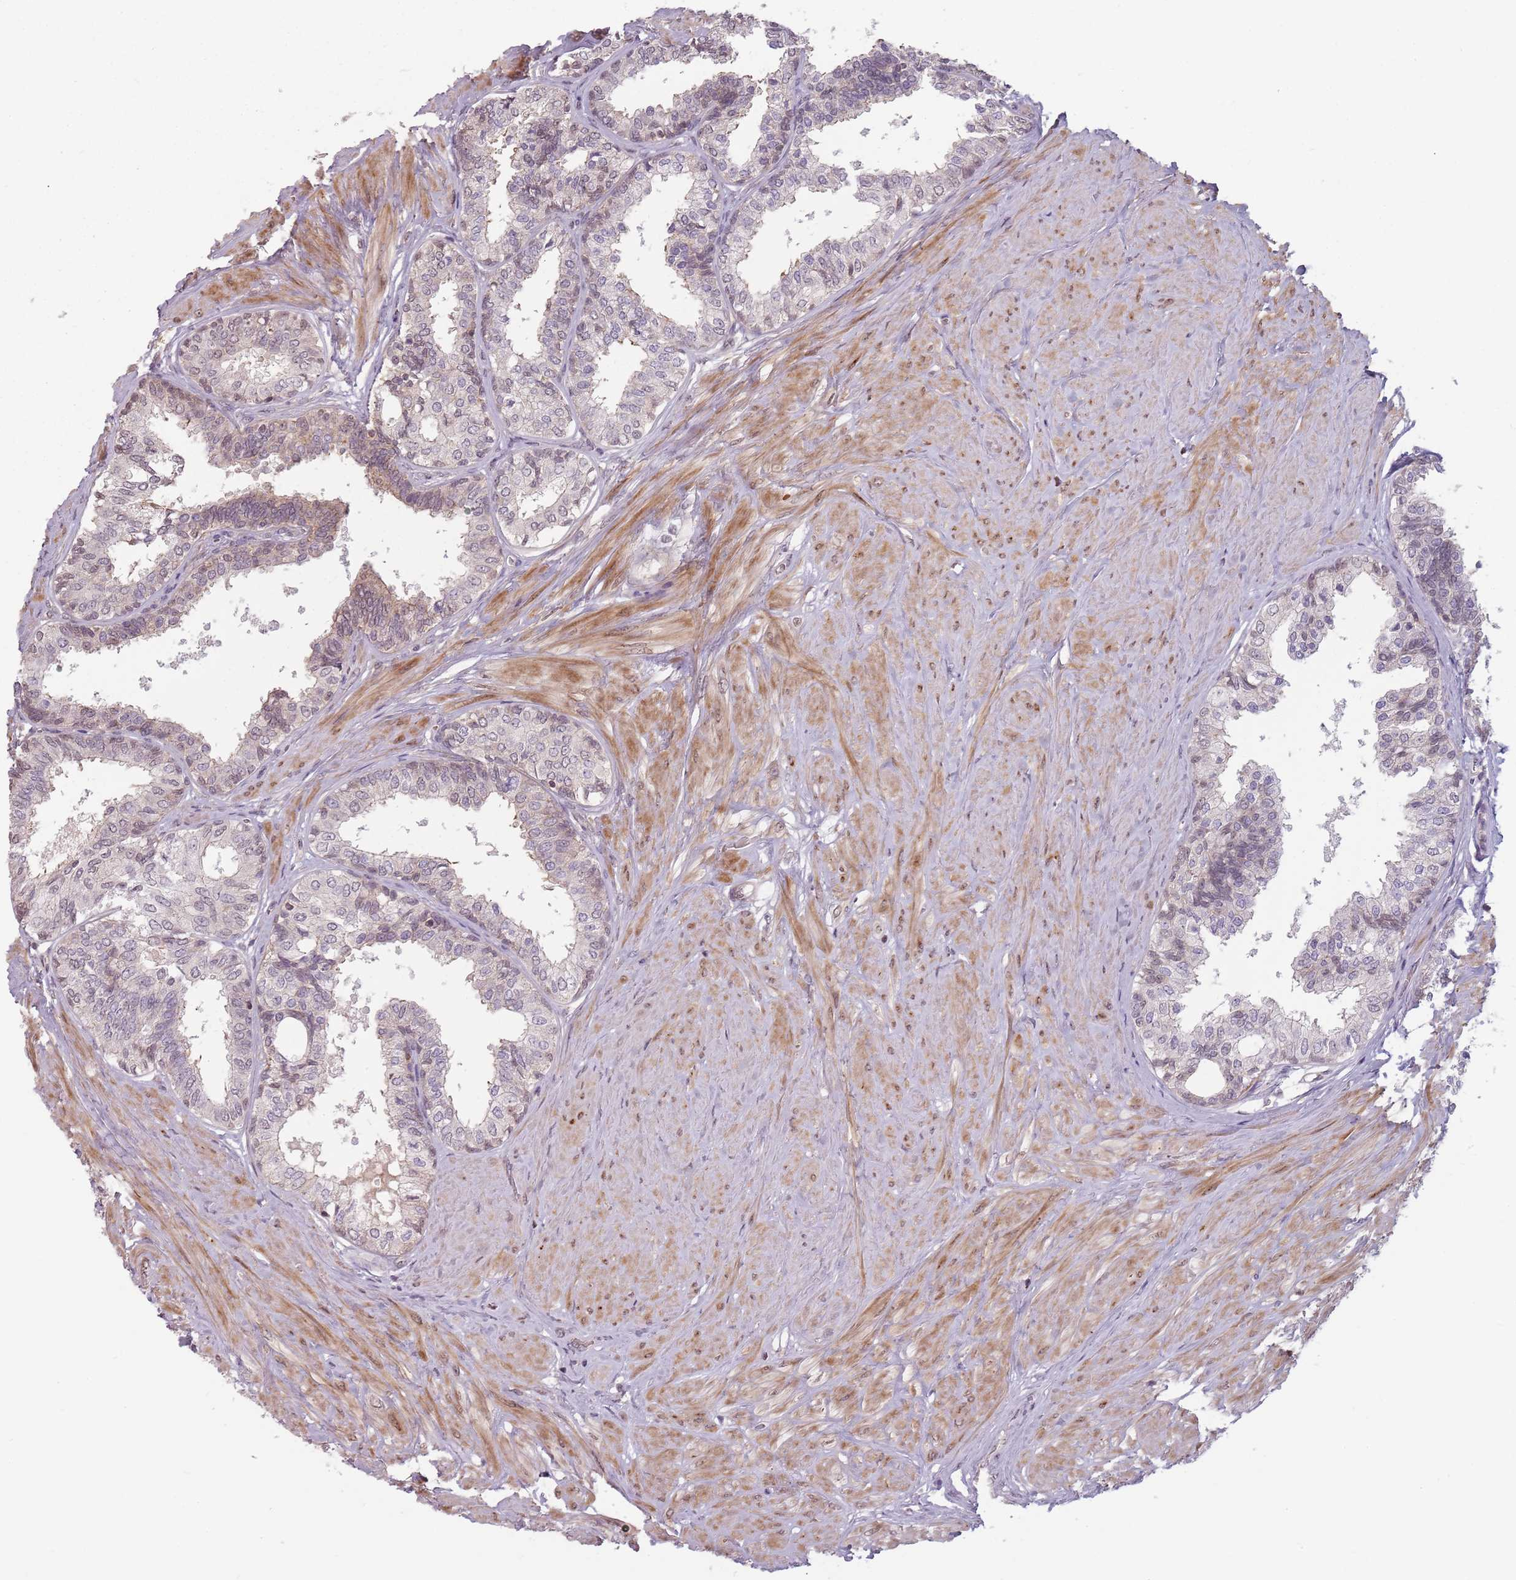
{"staining": {"intensity": "moderate", "quantity": "<25%", "location": "cytoplasmic/membranous"}, "tissue": "prostate", "cell_type": "Glandular cells", "image_type": "normal", "snomed": [{"axis": "morphology", "description": "Normal tissue, NOS"}, {"axis": "topography", "description": "Prostate"}], "caption": "Approximately <25% of glandular cells in benign prostate exhibit moderate cytoplasmic/membranous protein staining as visualized by brown immunohistochemical staining.", "gene": "PPP1R14C", "patient": {"sex": "male", "age": 48}}